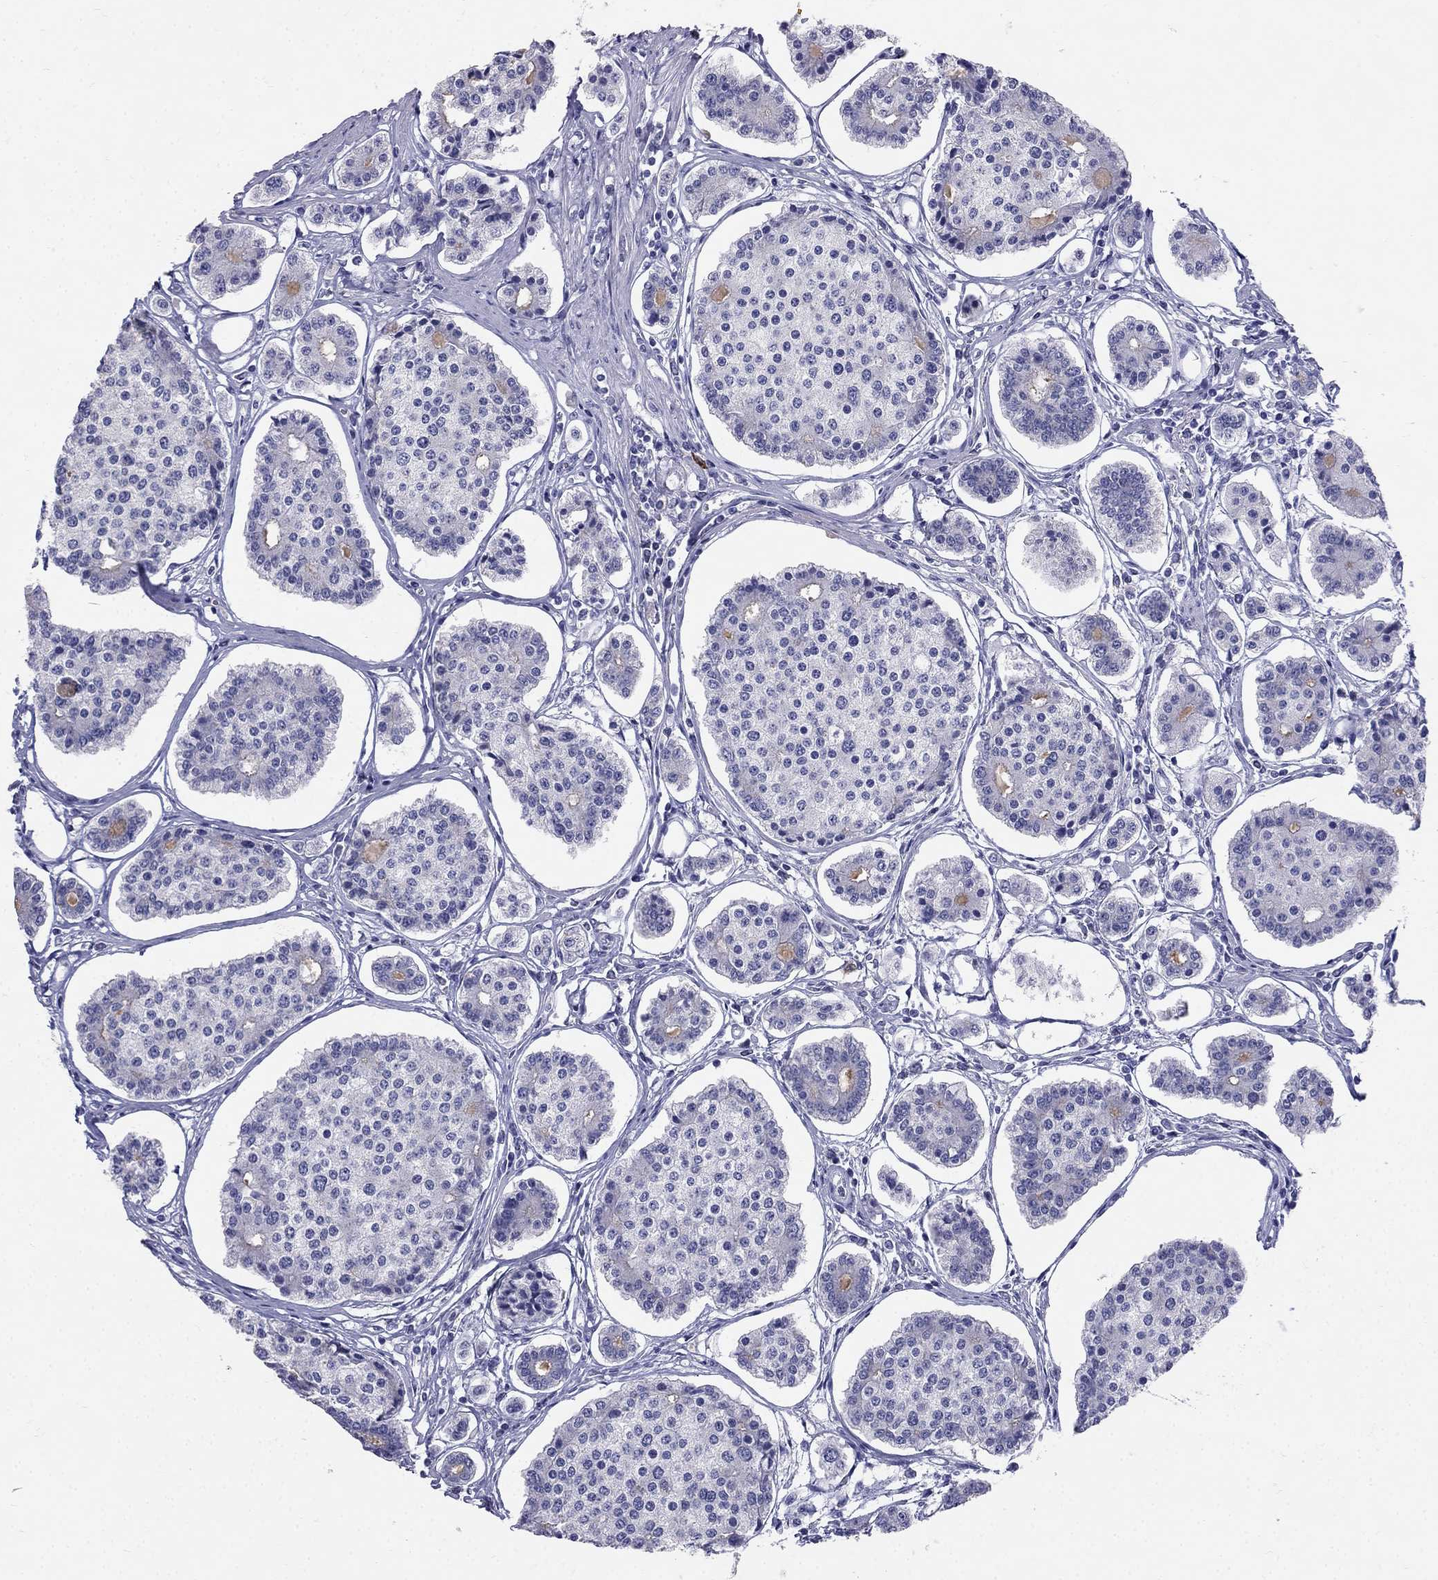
{"staining": {"intensity": "negative", "quantity": "none", "location": "none"}, "tissue": "carcinoid", "cell_type": "Tumor cells", "image_type": "cancer", "snomed": [{"axis": "morphology", "description": "Carcinoid, malignant, NOS"}, {"axis": "topography", "description": "Small intestine"}], "caption": "A high-resolution histopathology image shows immunohistochemistry (IHC) staining of carcinoid, which demonstrates no significant positivity in tumor cells.", "gene": "RFLNA", "patient": {"sex": "female", "age": 65}}